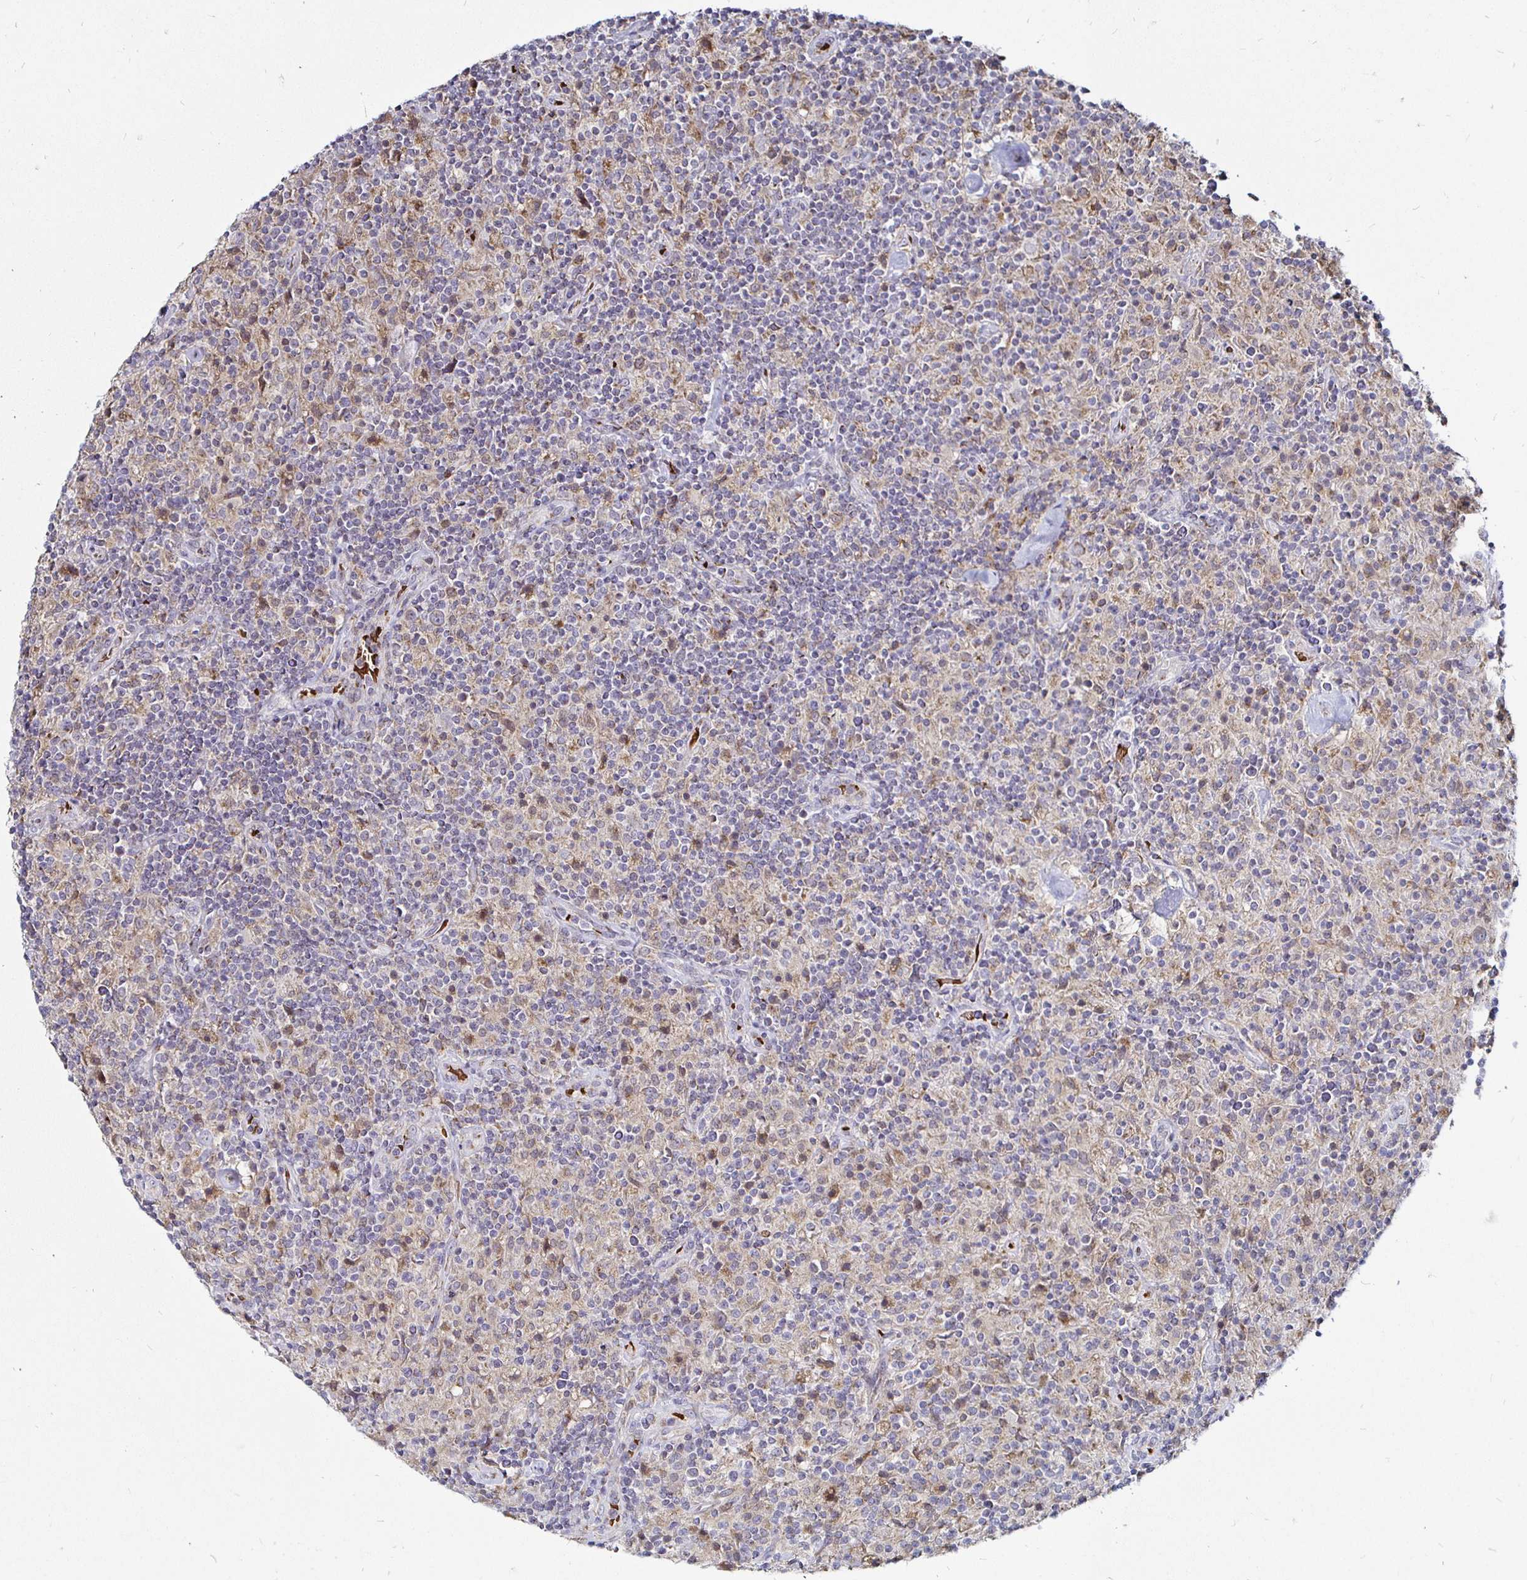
{"staining": {"intensity": "negative", "quantity": "none", "location": "none"}, "tissue": "lymphoma", "cell_type": "Tumor cells", "image_type": "cancer", "snomed": [{"axis": "morphology", "description": "Hodgkin's disease, NOS"}, {"axis": "topography", "description": "Lymph node"}], "caption": "Immunohistochemistry micrograph of lymphoma stained for a protein (brown), which displays no staining in tumor cells.", "gene": "ATG3", "patient": {"sex": "male", "age": 70}}